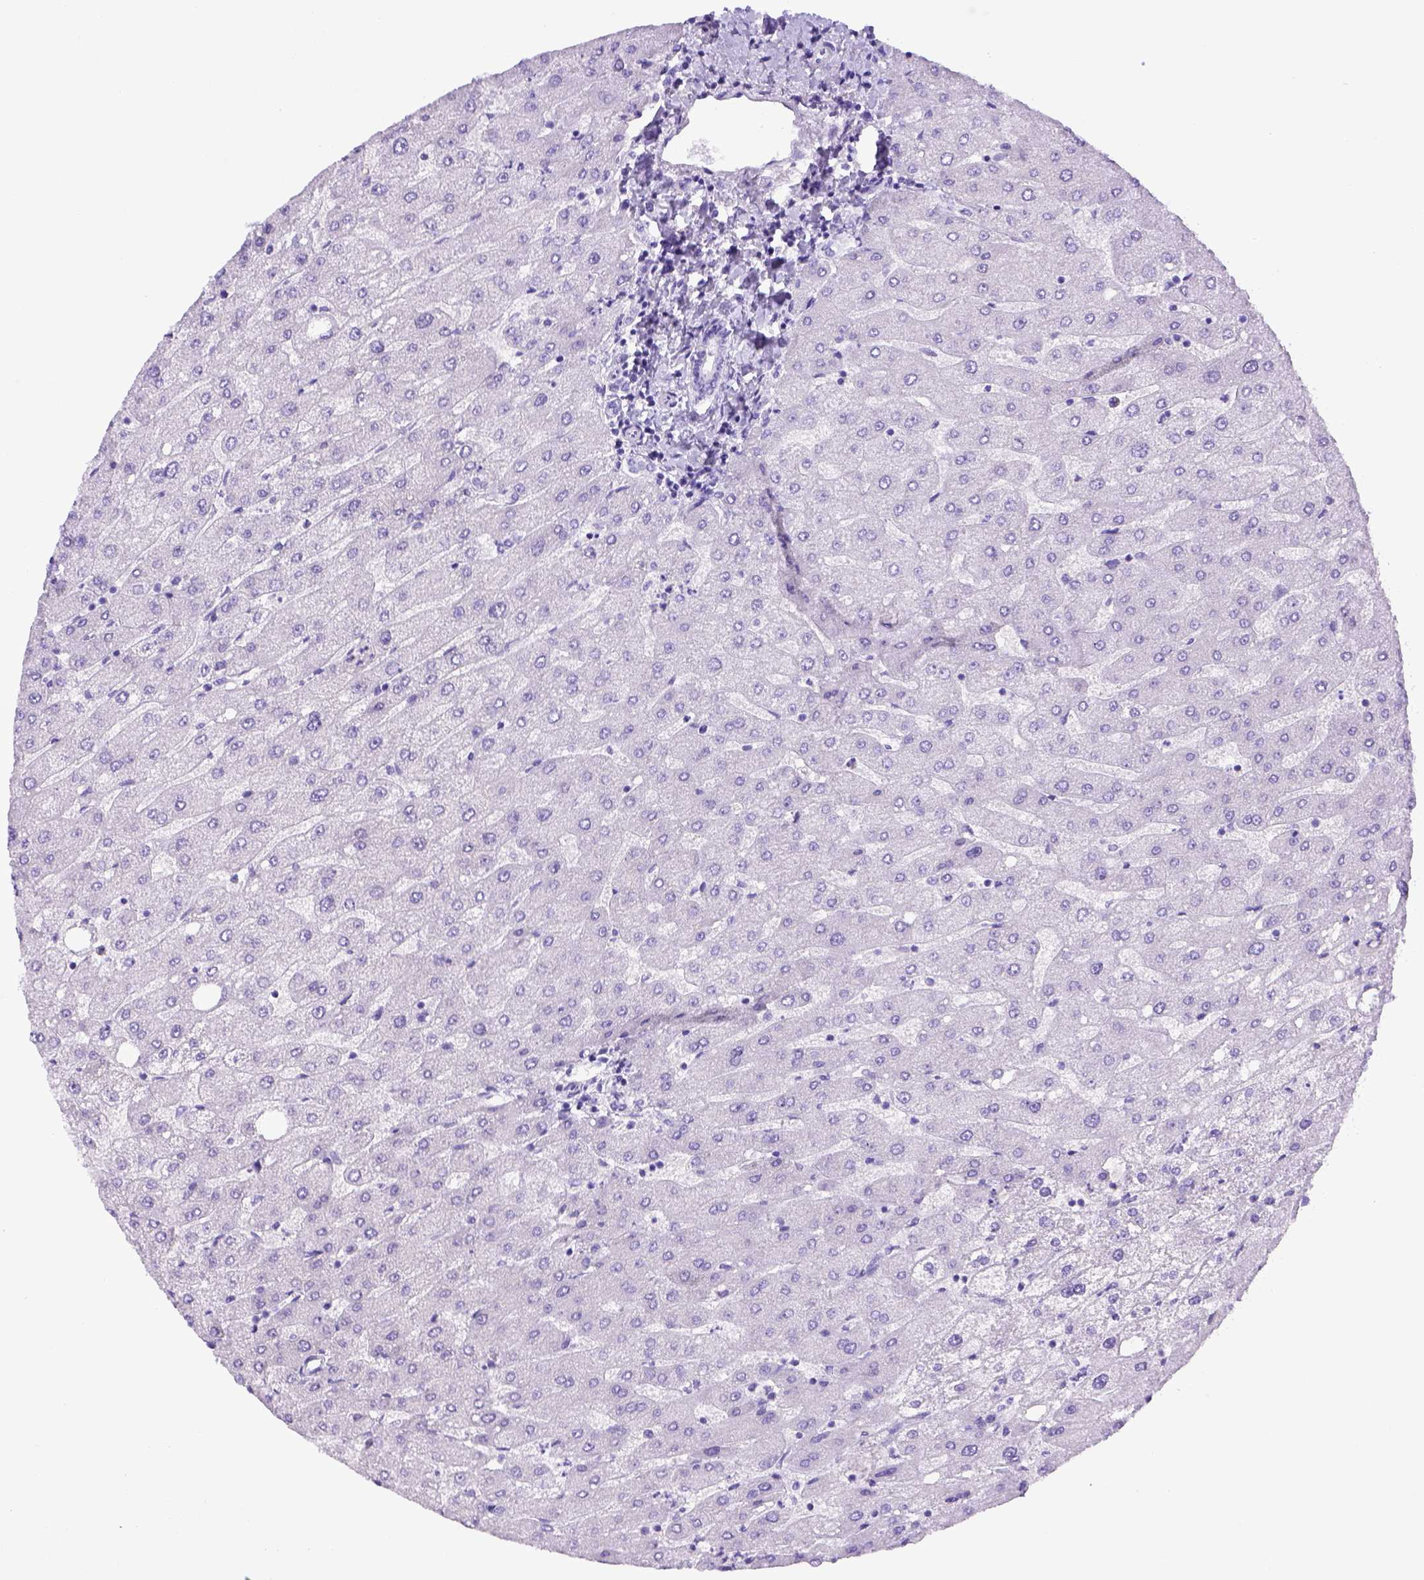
{"staining": {"intensity": "negative", "quantity": "none", "location": "none"}, "tissue": "liver", "cell_type": "Cholangiocytes", "image_type": "normal", "snomed": [{"axis": "morphology", "description": "Normal tissue, NOS"}, {"axis": "topography", "description": "Liver"}], "caption": "Immunohistochemistry (IHC) of normal human liver shows no positivity in cholangiocytes.", "gene": "ITIH4", "patient": {"sex": "male", "age": 67}}